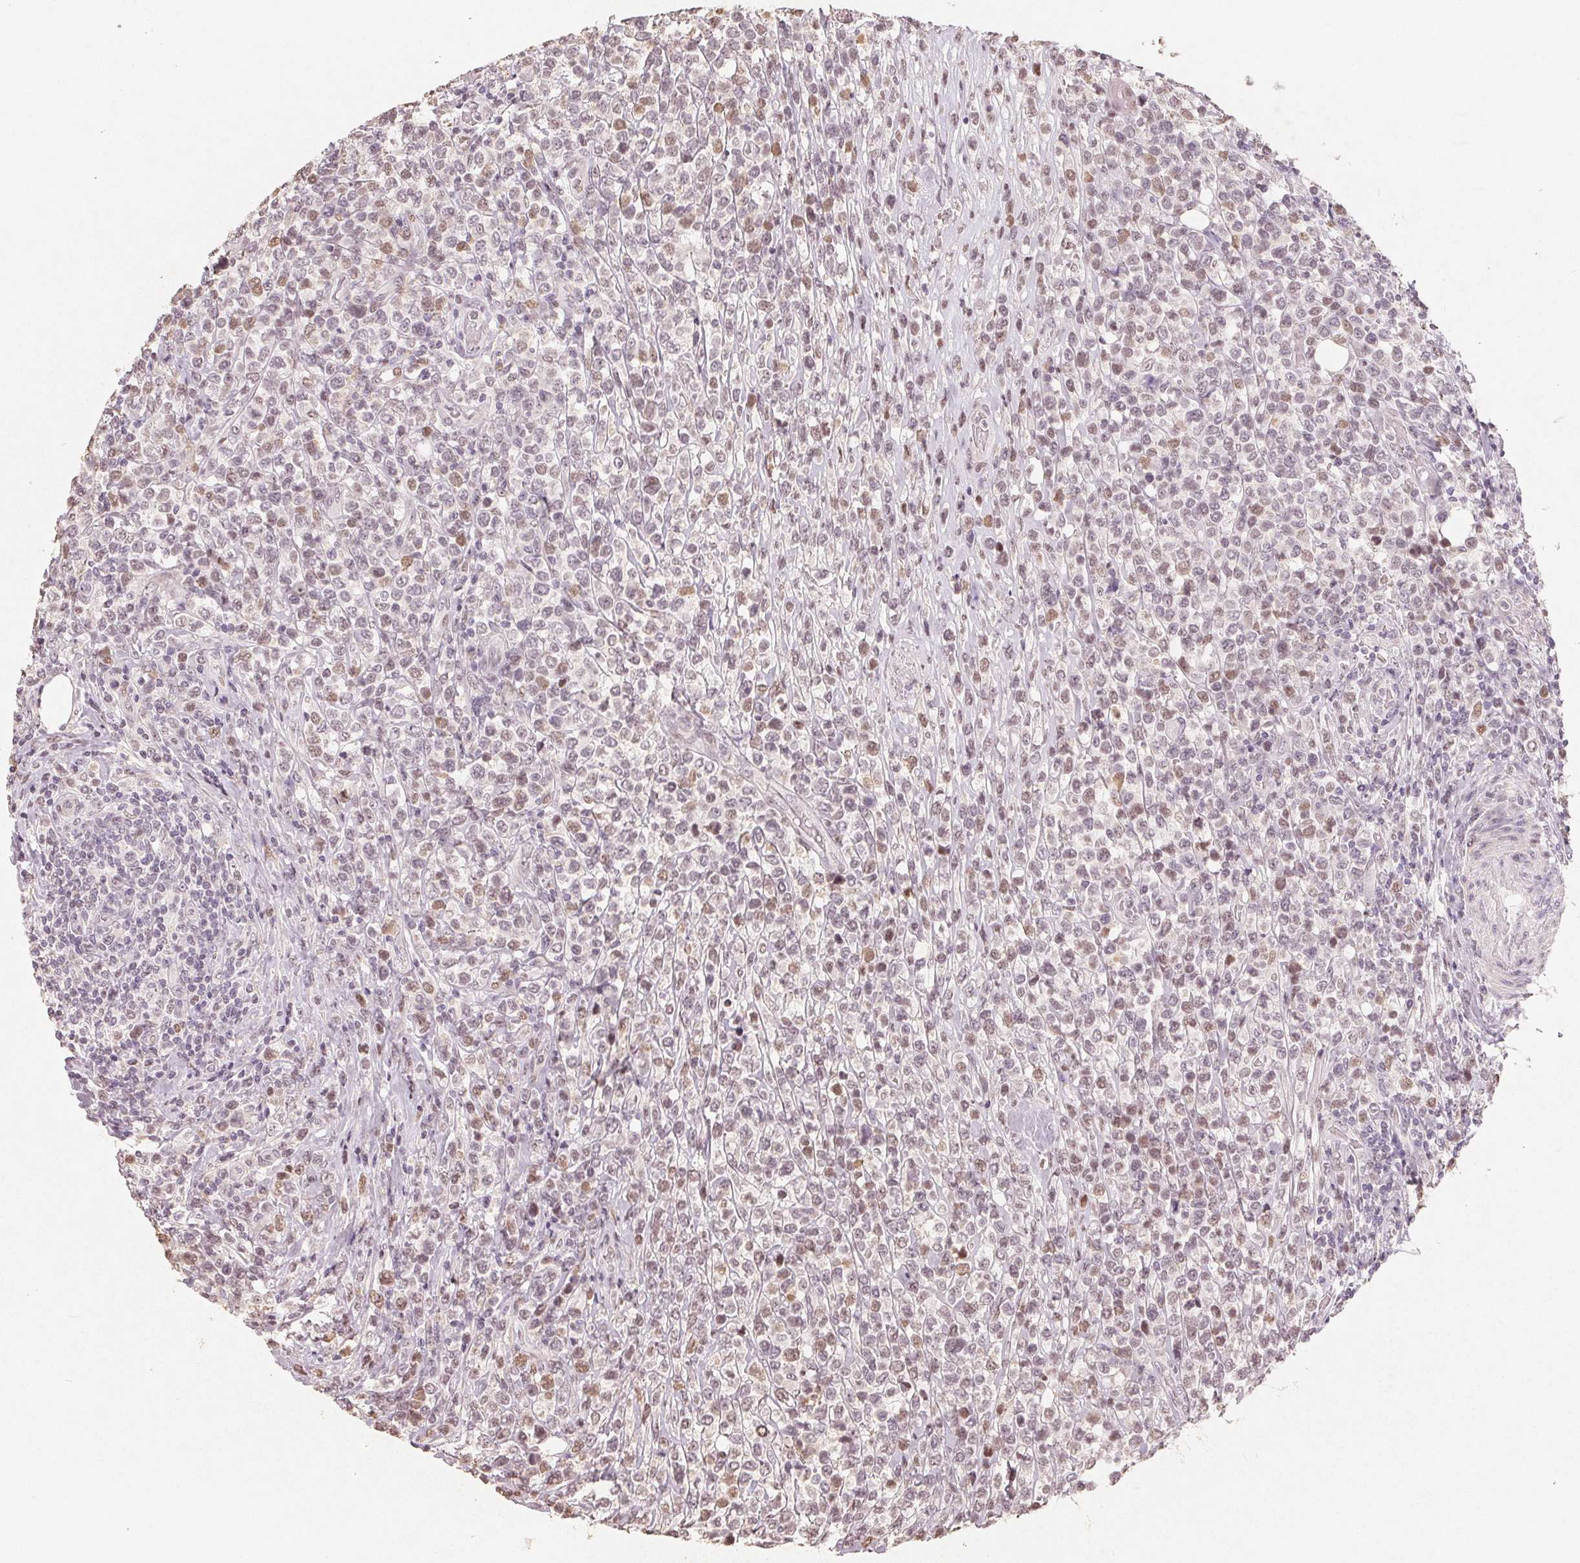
{"staining": {"intensity": "weak", "quantity": "<25%", "location": "nuclear"}, "tissue": "lymphoma", "cell_type": "Tumor cells", "image_type": "cancer", "snomed": [{"axis": "morphology", "description": "Malignant lymphoma, non-Hodgkin's type, High grade"}, {"axis": "topography", "description": "Soft tissue"}], "caption": "The histopathology image displays no staining of tumor cells in malignant lymphoma, non-Hodgkin's type (high-grade).", "gene": "CCDC138", "patient": {"sex": "female", "age": 56}}